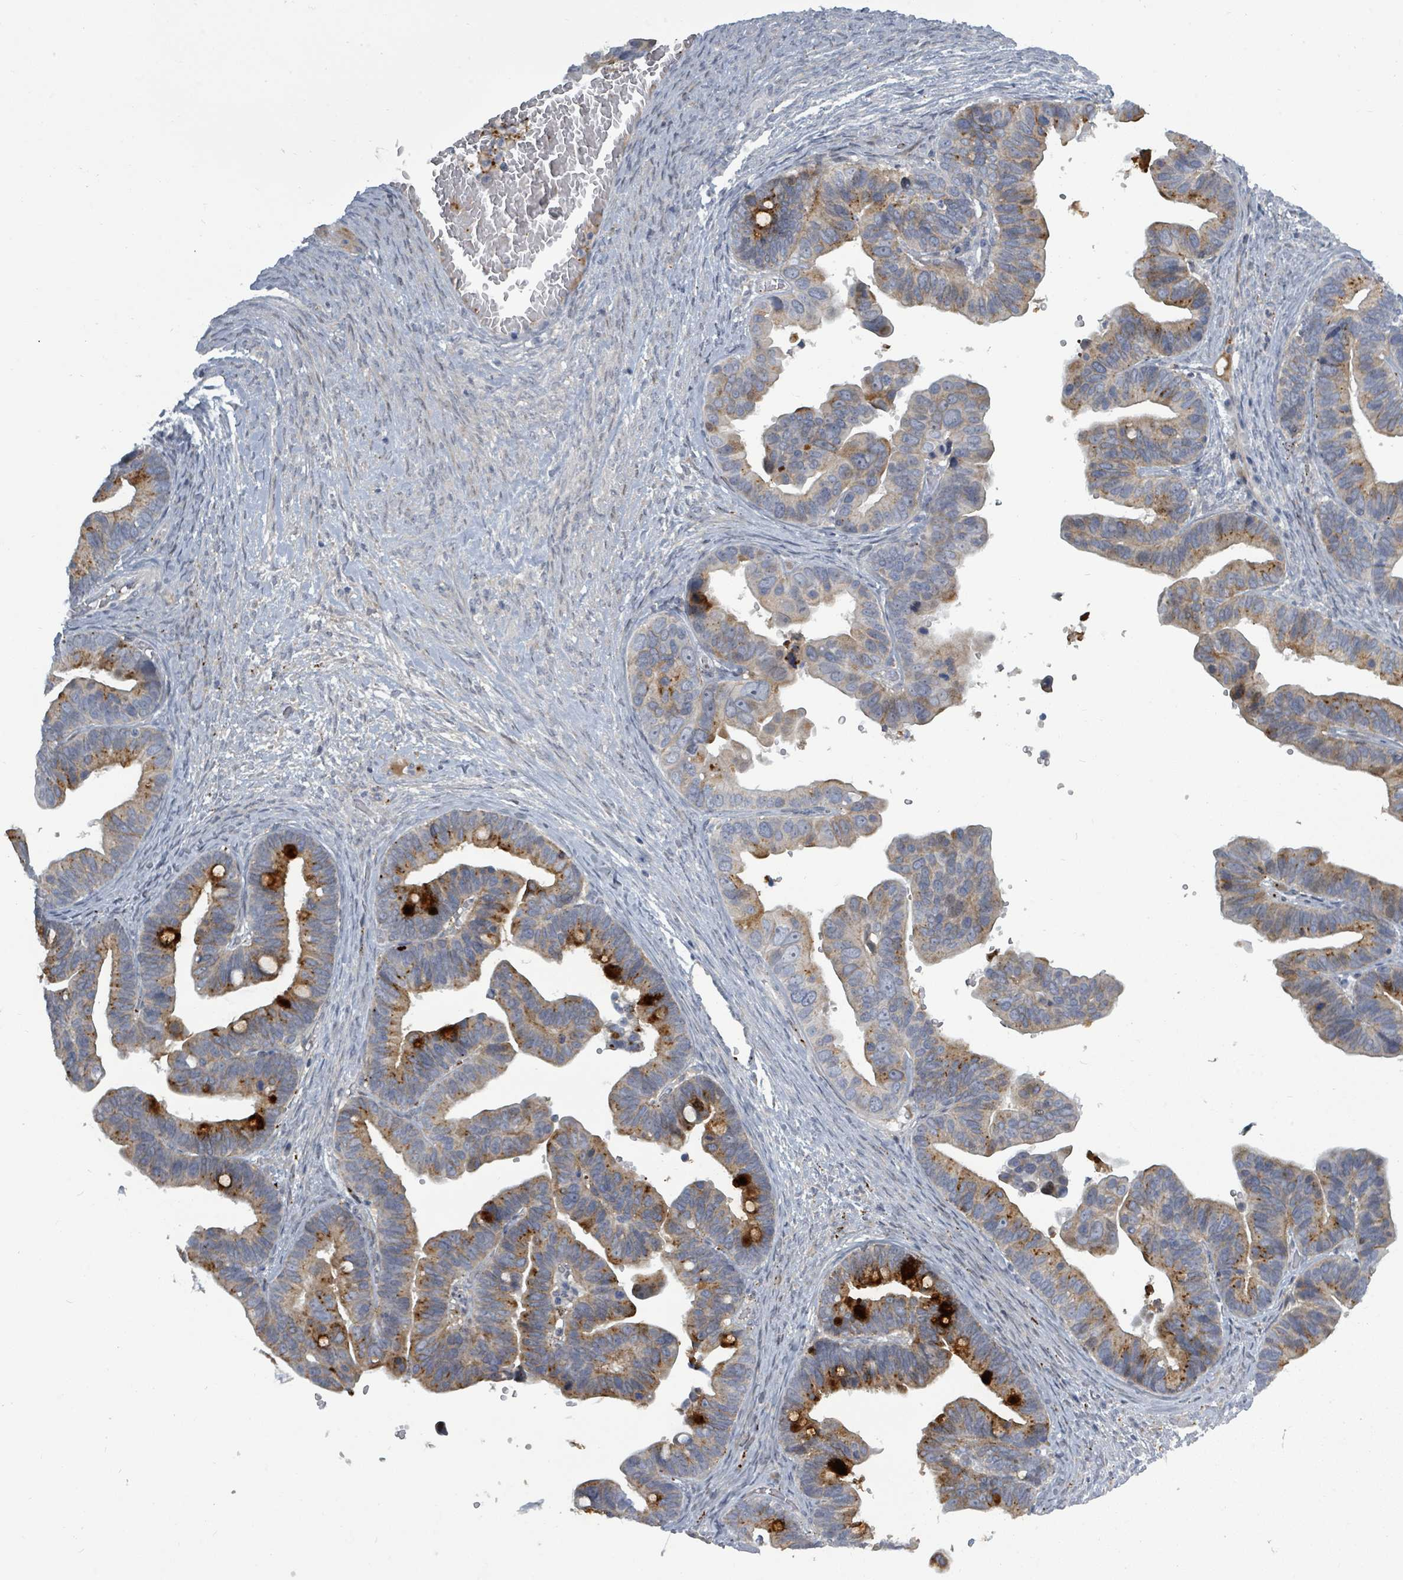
{"staining": {"intensity": "strong", "quantity": "<25%", "location": "cytoplasmic/membranous"}, "tissue": "ovarian cancer", "cell_type": "Tumor cells", "image_type": "cancer", "snomed": [{"axis": "morphology", "description": "Cystadenocarcinoma, serous, NOS"}, {"axis": "topography", "description": "Ovary"}], "caption": "Immunohistochemical staining of ovarian serous cystadenocarcinoma displays medium levels of strong cytoplasmic/membranous protein staining in about <25% of tumor cells.", "gene": "LEFTY2", "patient": {"sex": "female", "age": 56}}